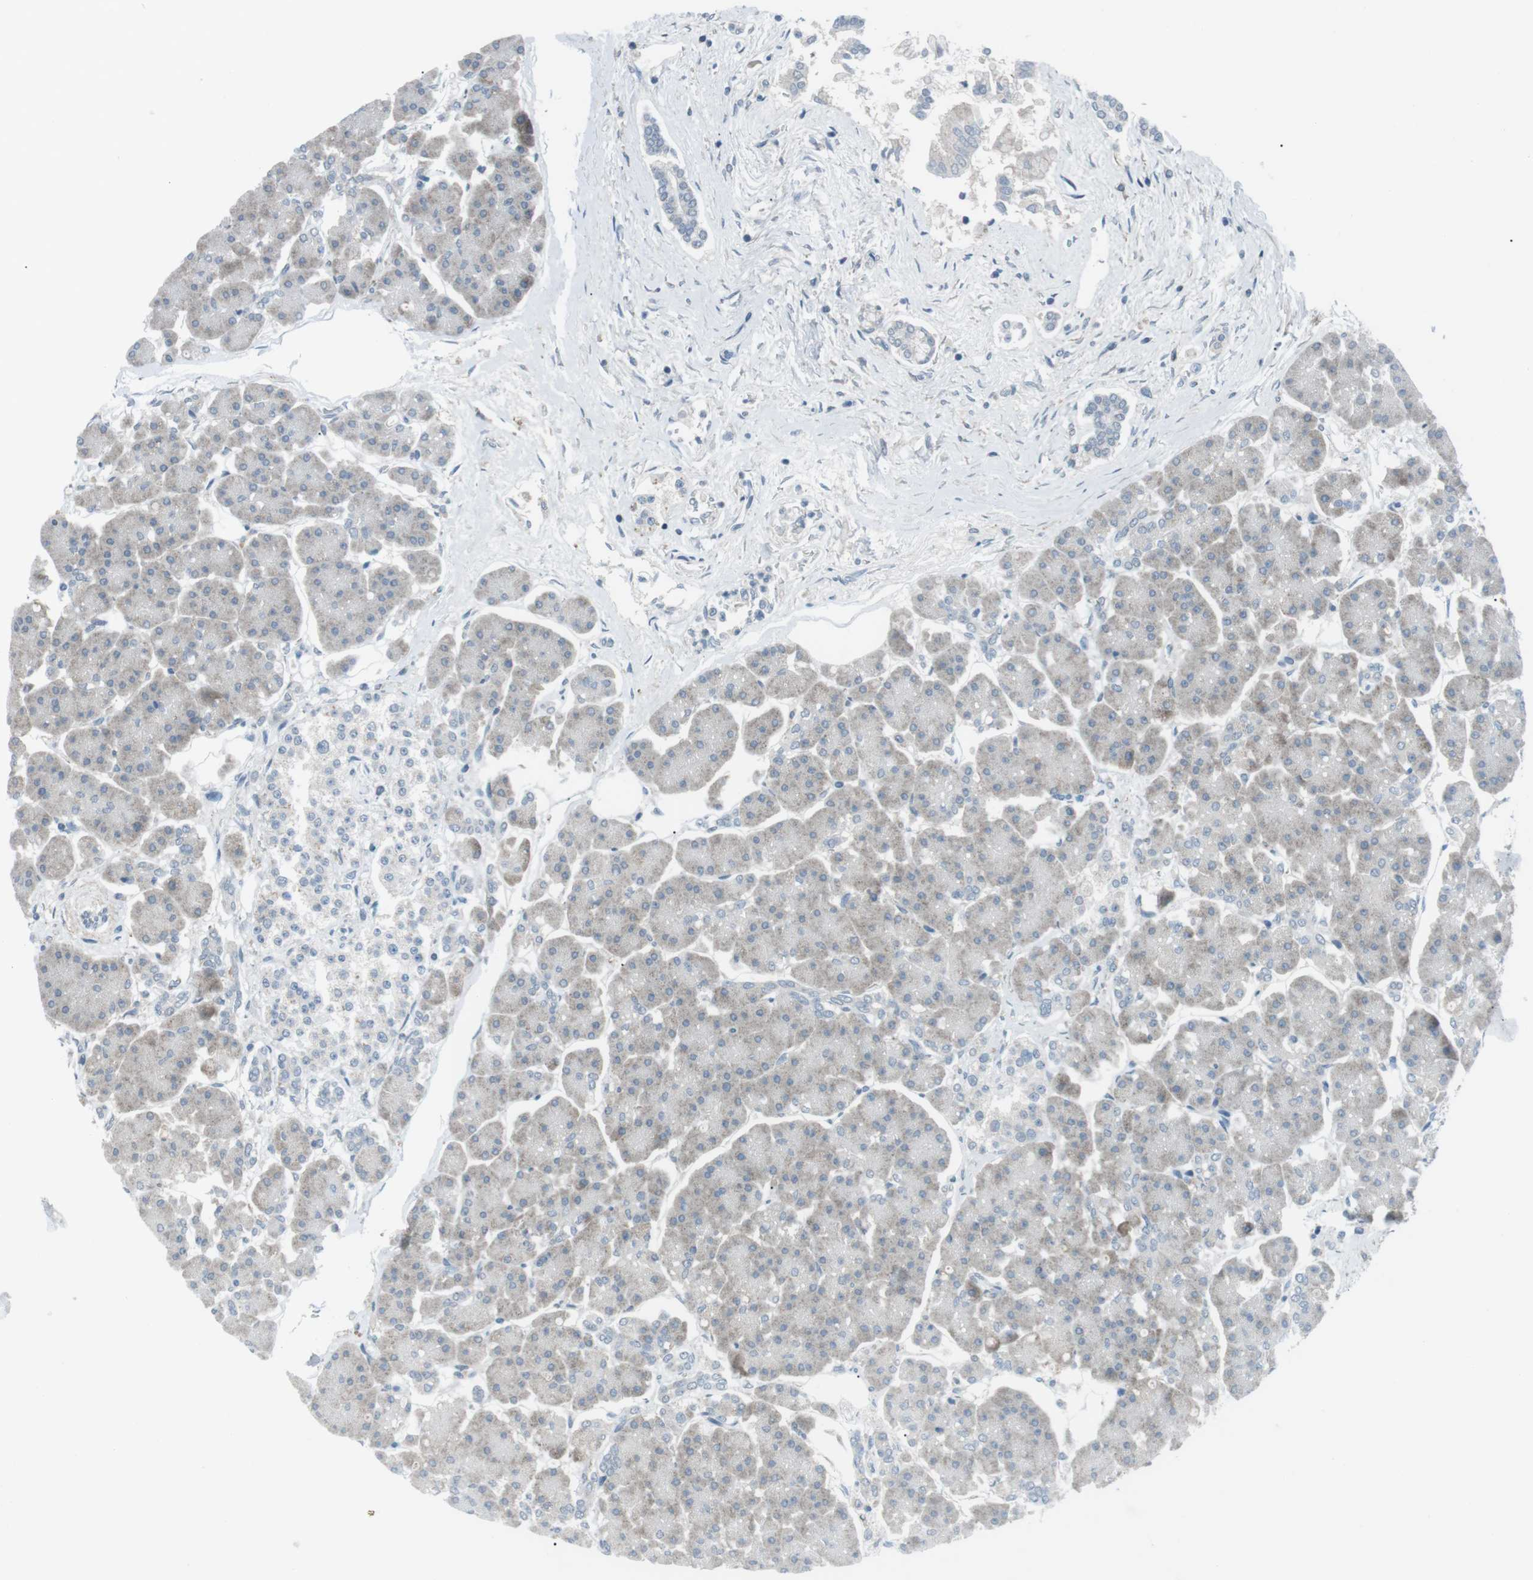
{"staining": {"intensity": "weak", "quantity": ">75%", "location": "cytoplasmic/membranous"}, "tissue": "pancreas", "cell_type": "Exocrine glandular cells", "image_type": "normal", "snomed": [{"axis": "morphology", "description": "Normal tissue, NOS"}, {"axis": "topography", "description": "Pancreas"}], "caption": "A histopathology image of human pancreas stained for a protein demonstrates weak cytoplasmic/membranous brown staining in exocrine glandular cells. The protein is shown in brown color, while the nuclei are stained blue.", "gene": "FCRLA", "patient": {"sex": "female", "age": 70}}